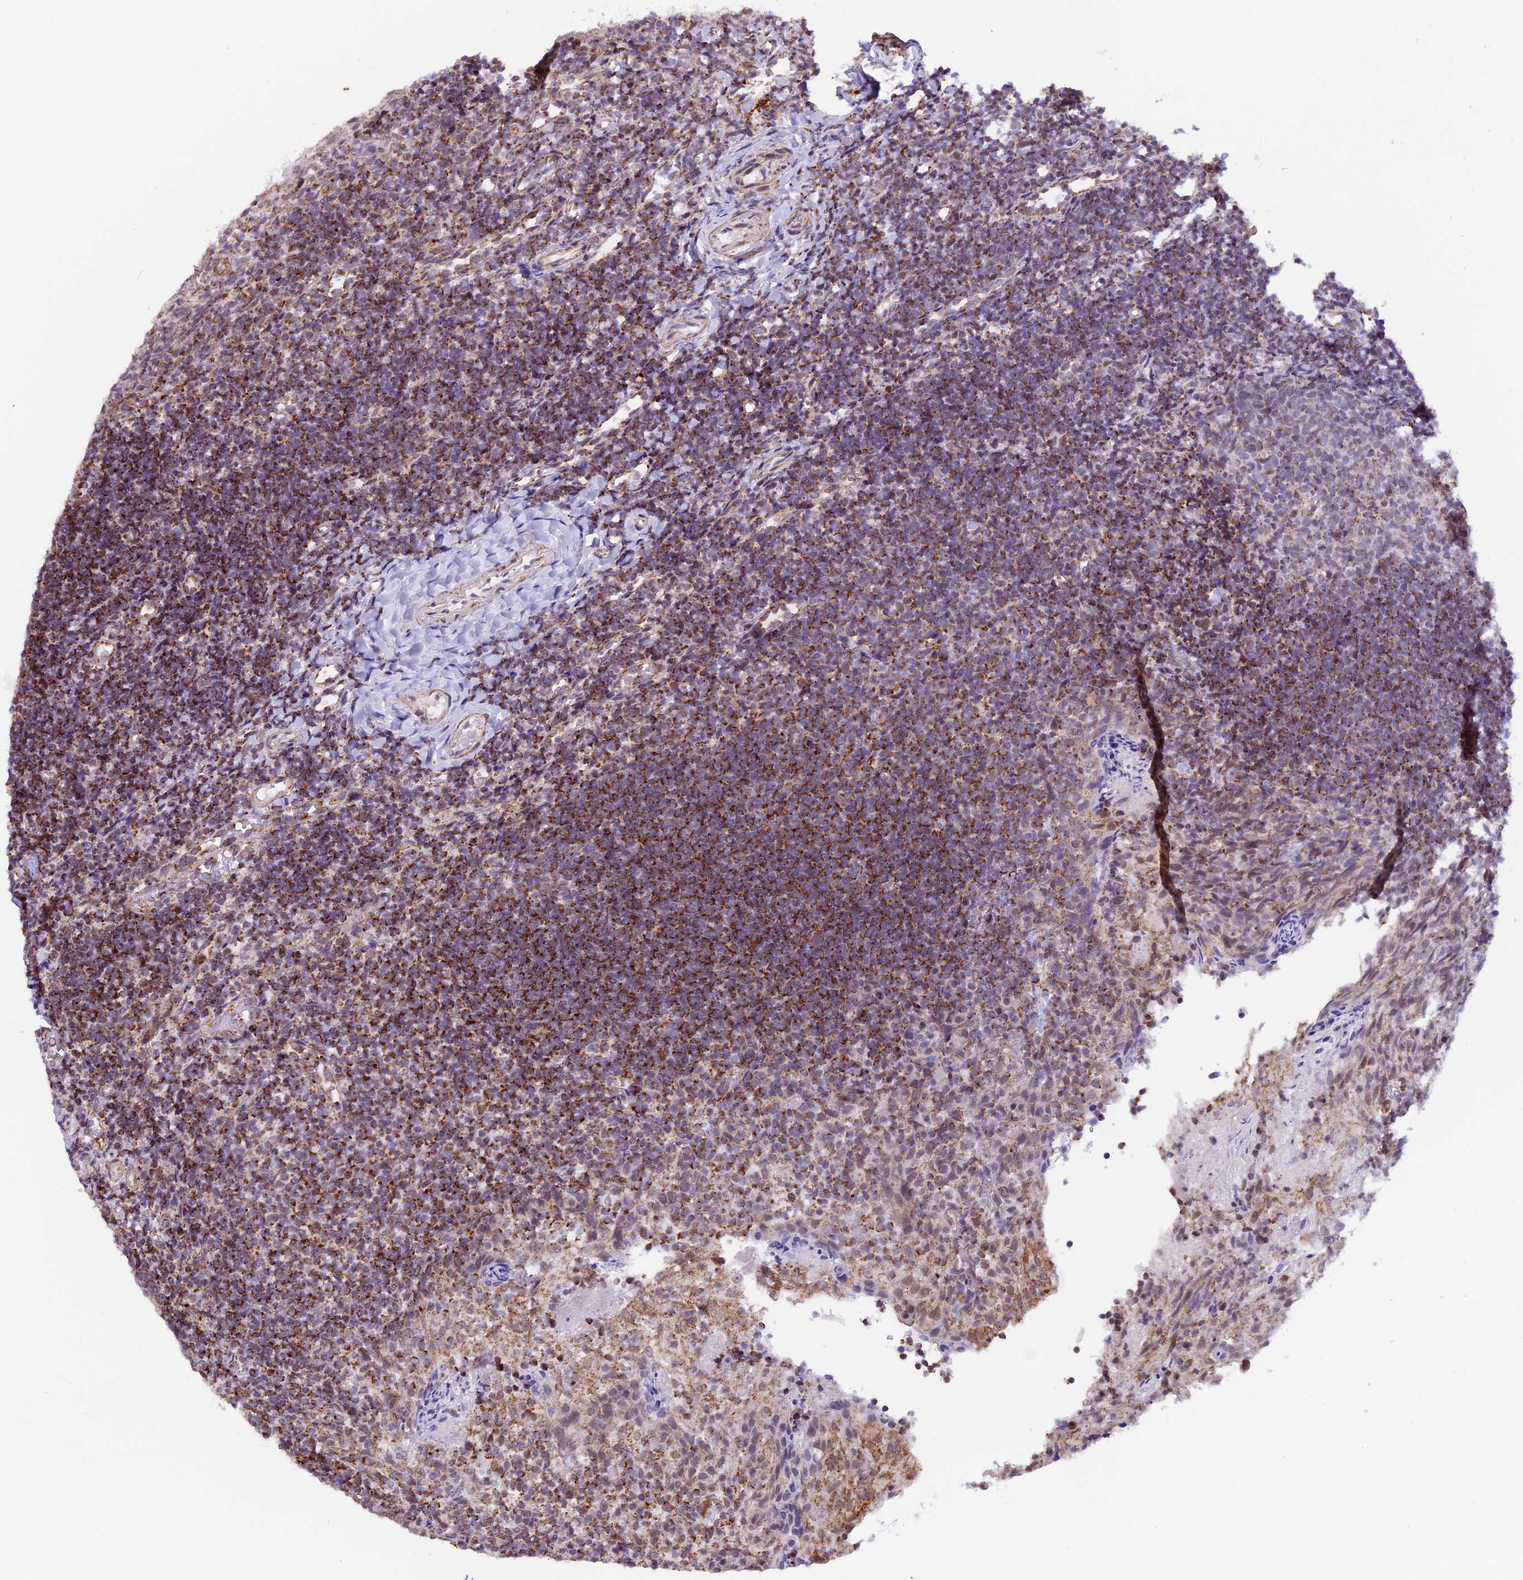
{"staining": {"intensity": "moderate", "quantity": ">75%", "location": "cytoplasmic/membranous"}, "tissue": "tonsil", "cell_type": "Germinal center cells", "image_type": "normal", "snomed": [{"axis": "morphology", "description": "Normal tissue, NOS"}, {"axis": "topography", "description": "Tonsil"}], "caption": "High-power microscopy captured an immunohistochemistry image of benign tonsil, revealing moderate cytoplasmic/membranous positivity in about >75% of germinal center cells. Nuclei are stained in blue.", "gene": "TFAM", "patient": {"sex": "female", "age": 10}}